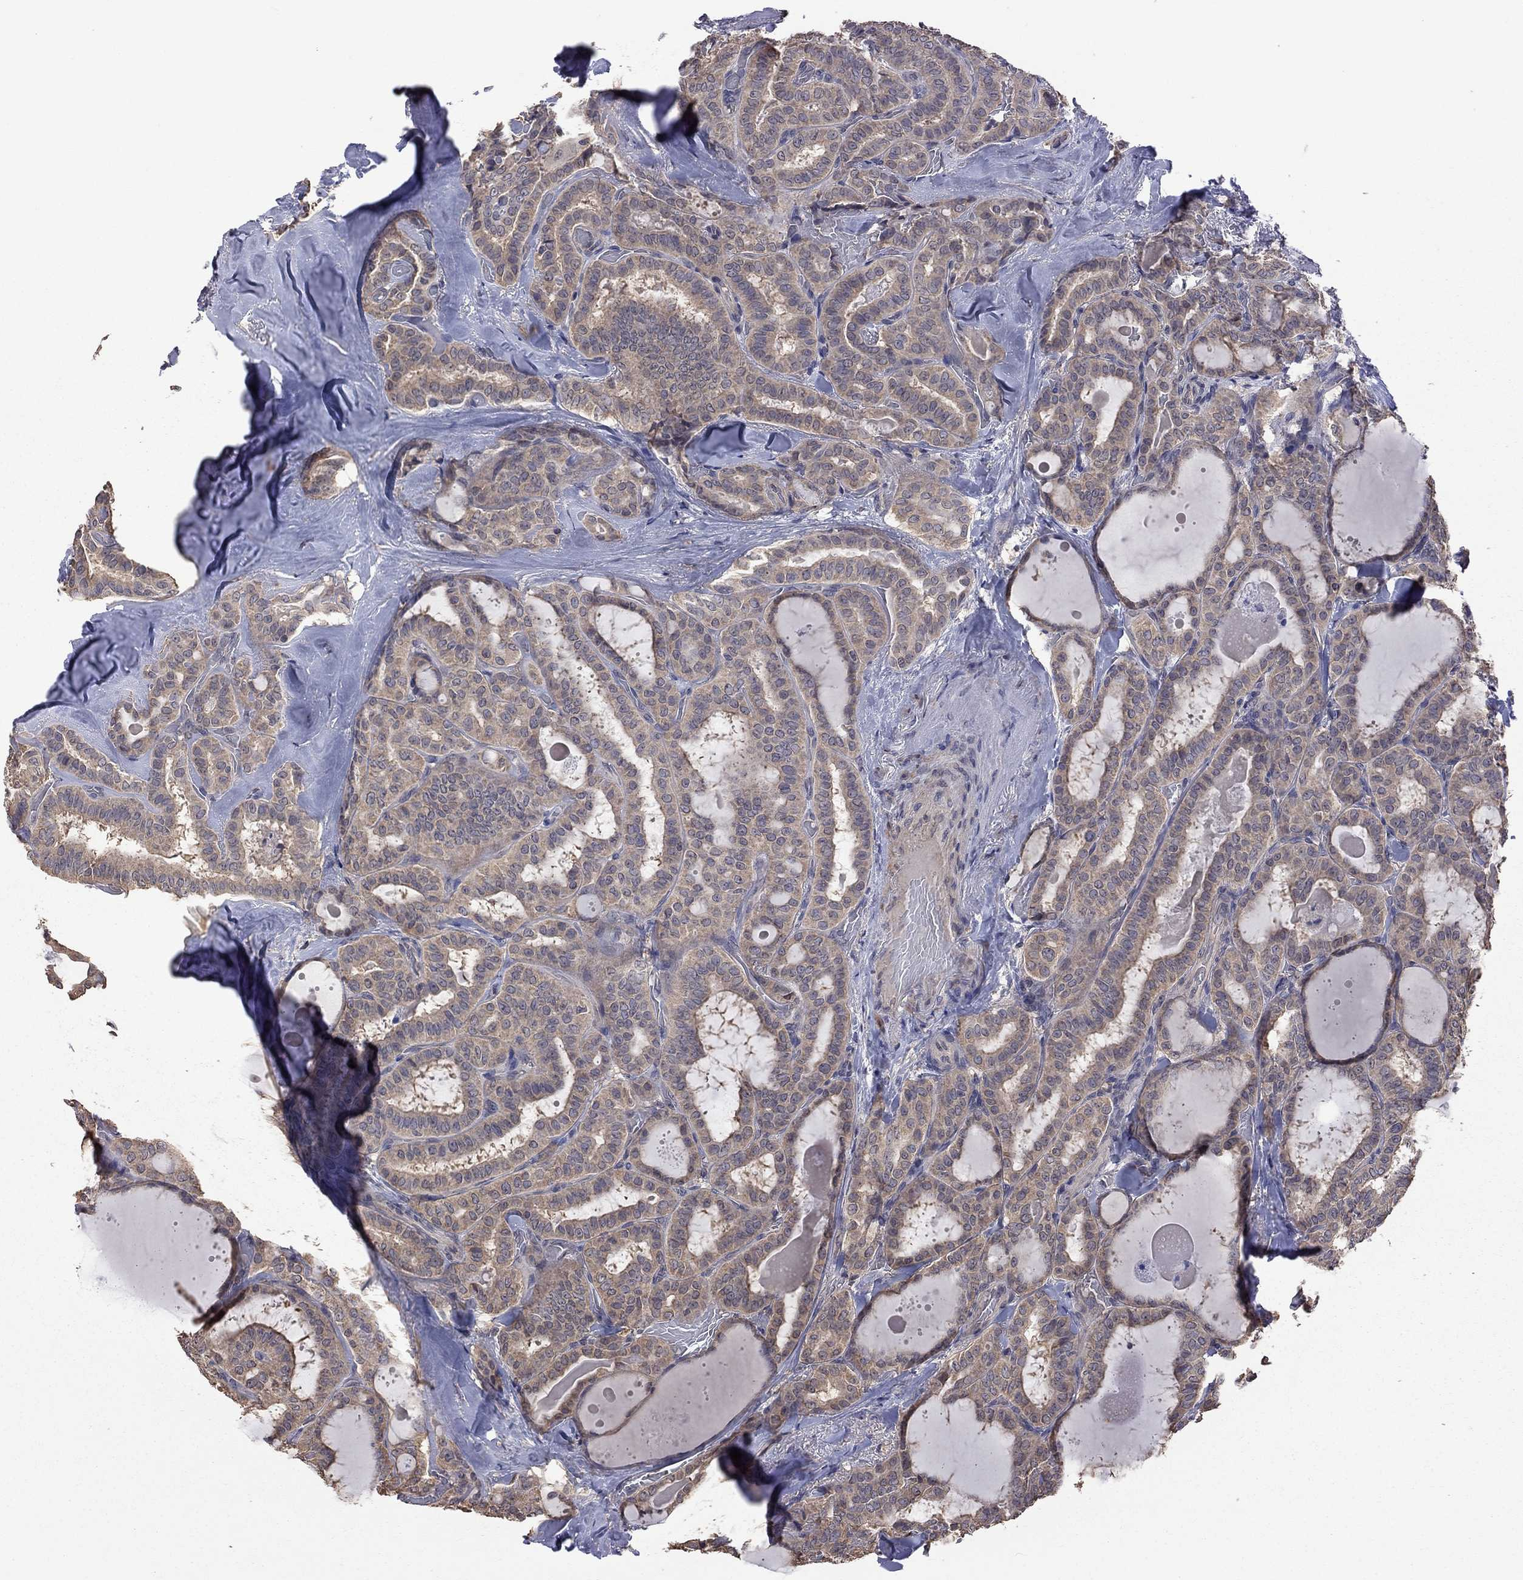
{"staining": {"intensity": "moderate", "quantity": ">75%", "location": "cytoplasmic/membranous"}, "tissue": "thyroid cancer", "cell_type": "Tumor cells", "image_type": "cancer", "snomed": [{"axis": "morphology", "description": "Papillary adenocarcinoma, NOS"}, {"axis": "topography", "description": "Thyroid gland"}], "caption": "Thyroid cancer (papillary adenocarcinoma) stained with a protein marker reveals moderate staining in tumor cells.", "gene": "TSNARE1", "patient": {"sex": "female", "age": 39}}